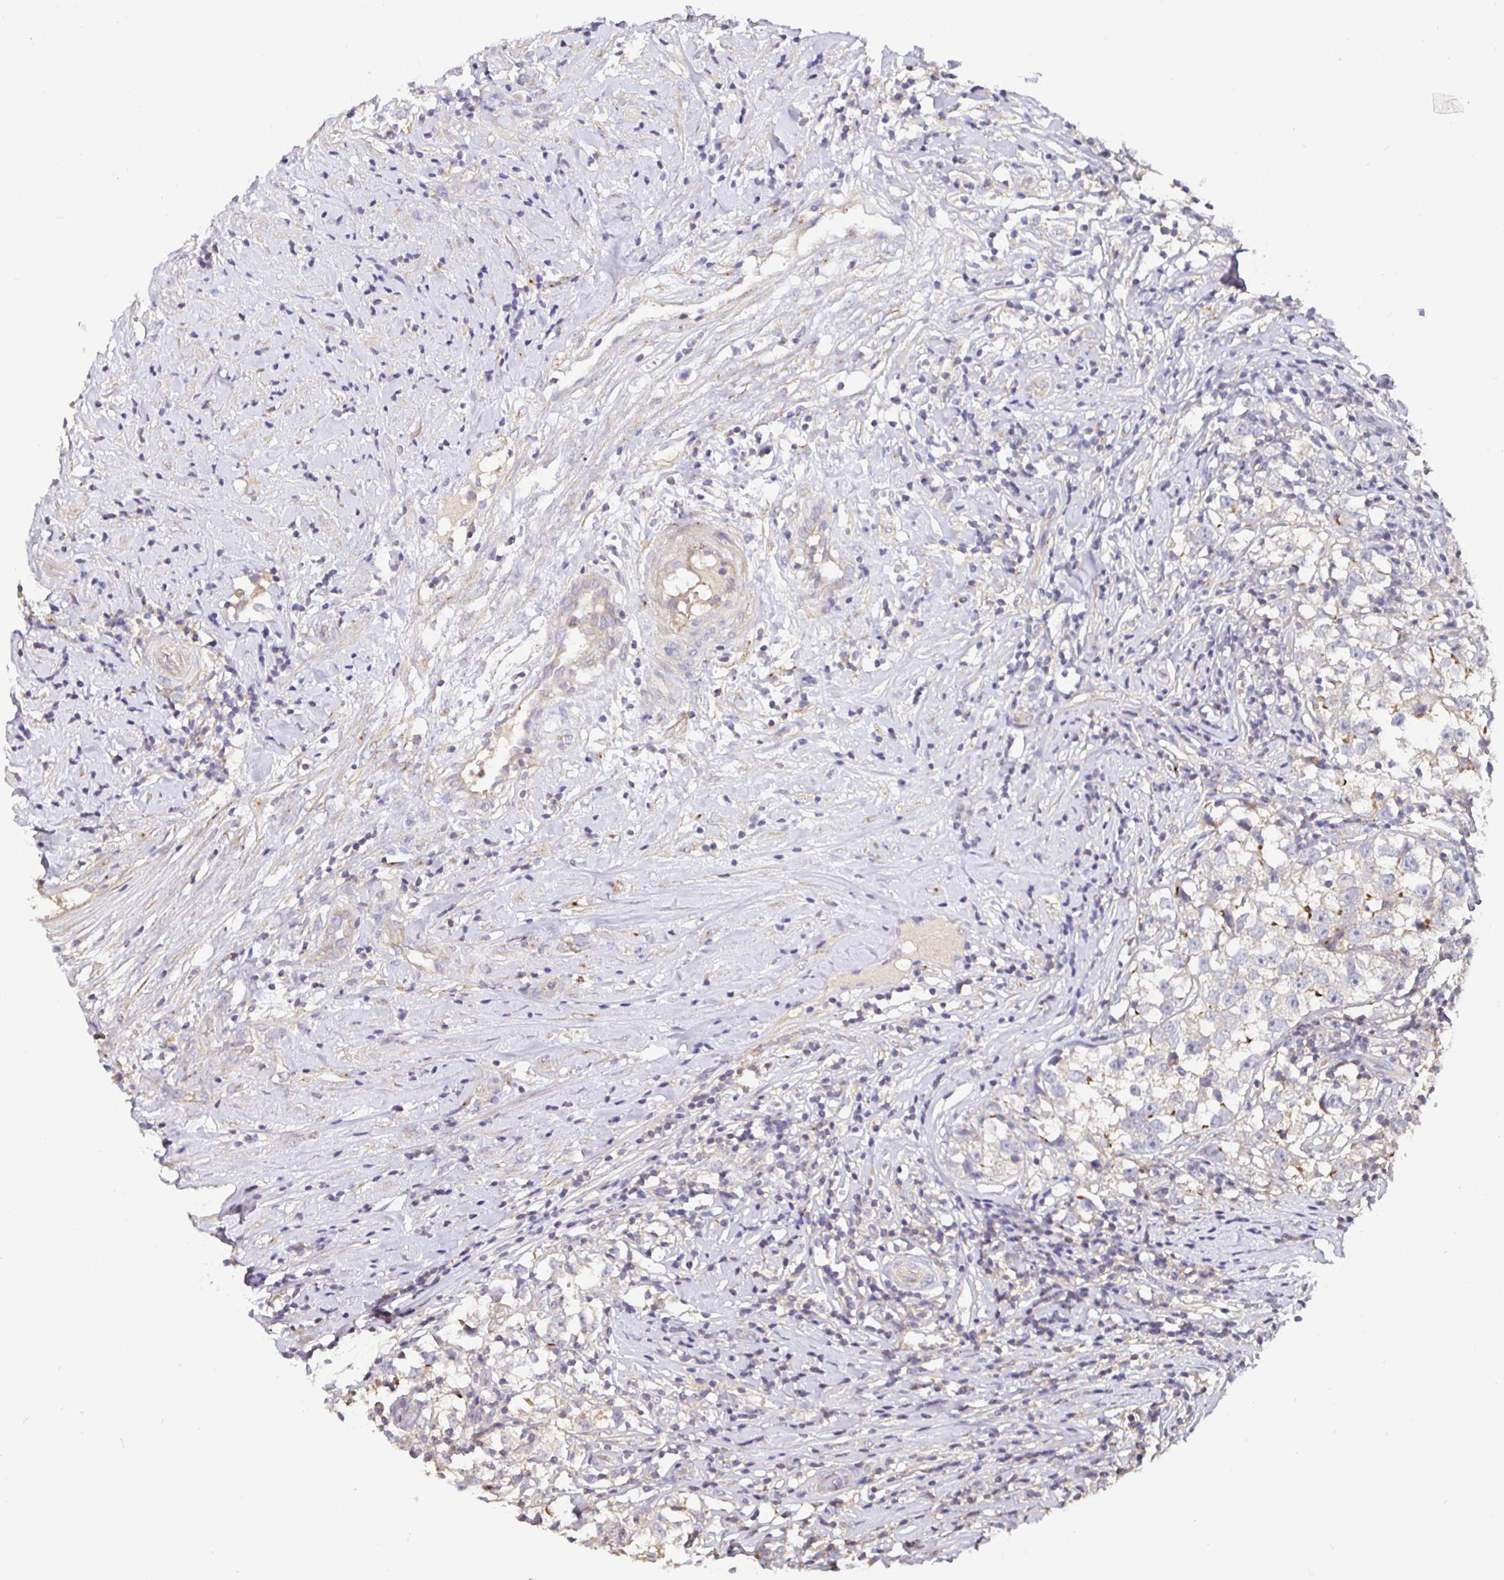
{"staining": {"intensity": "negative", "quantity": "none", "location": "none"}, "tissue": "testis cancer", "cell_type": "Tumor cells", "image_type": "cancer", "snomed": [{"axis": "morphology", "description": "Seminoma, NOS"}, {"axis": "topography", "description": "Testis"}], "caption": "Tumor cells are negative for brown protein staining in seminoma (testis).", "gene": "C1QTNF7", "patient": {"sex": "male", "age": 46}}